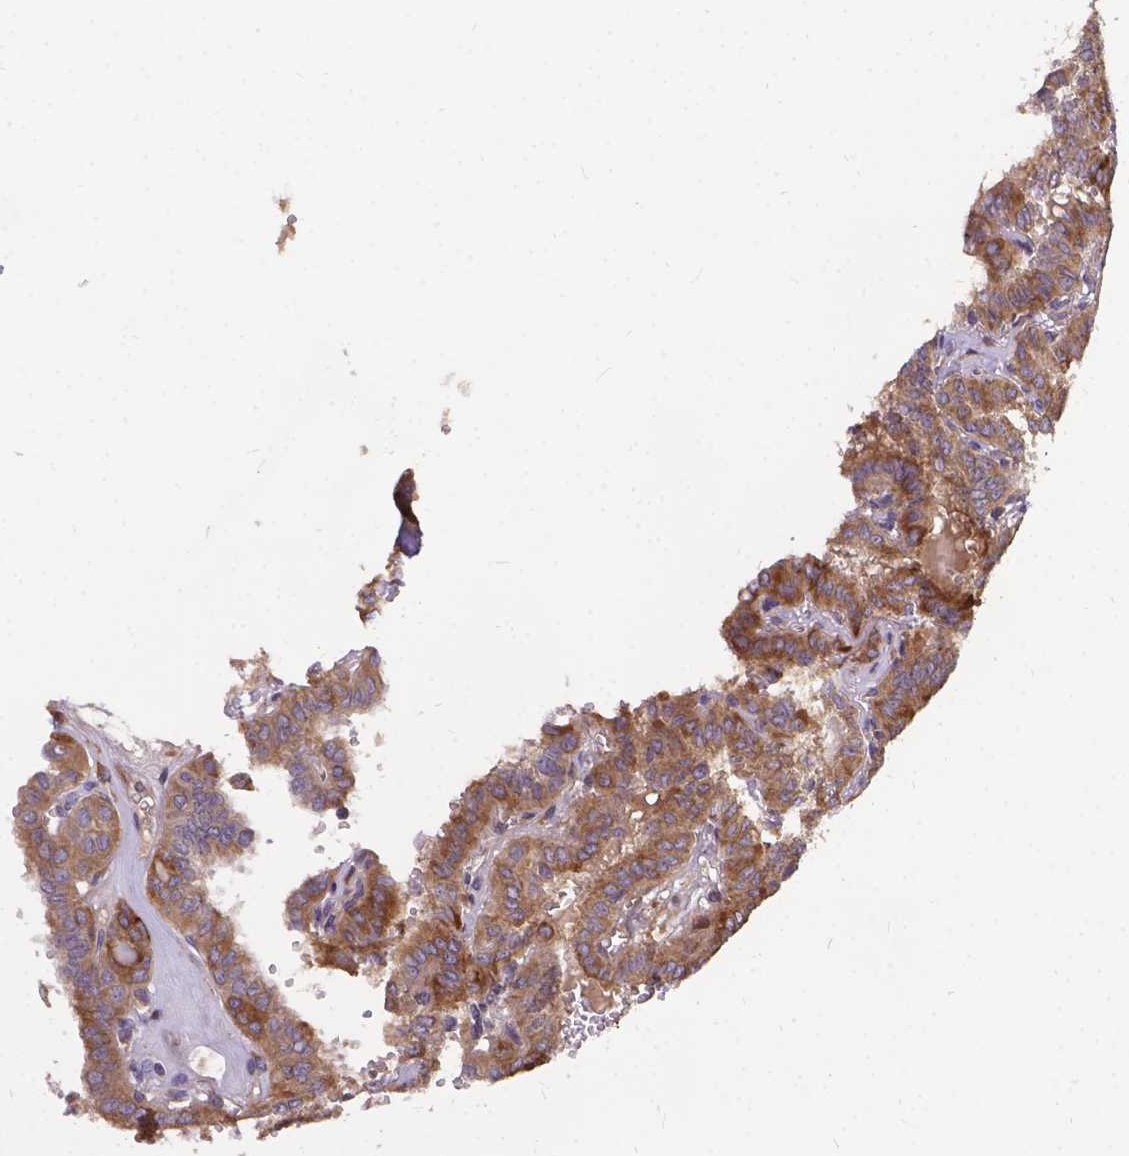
{"staining": {"intensity": "weak", "quantity": ">75%", "location": "cytoplasmic/membranous"}, "tissue": "thyroid cancer", "cell_type": "Tumor cells", "image_type": "cancer", "snomed": [{"axis": "morphology", "description": "Papillary adenocarcinoma, NOS"}, {"axis": "topography", "description": "Thyroid gland"}], "caption": "The image exhibits staining of thyroid papillary adenocarcinoma, revealing weak cytoplasmic/membranous protein staining (brown color) within tumor cells.", "gene": "DENND6A", "patient": {"sex": "female", "age": 41}}